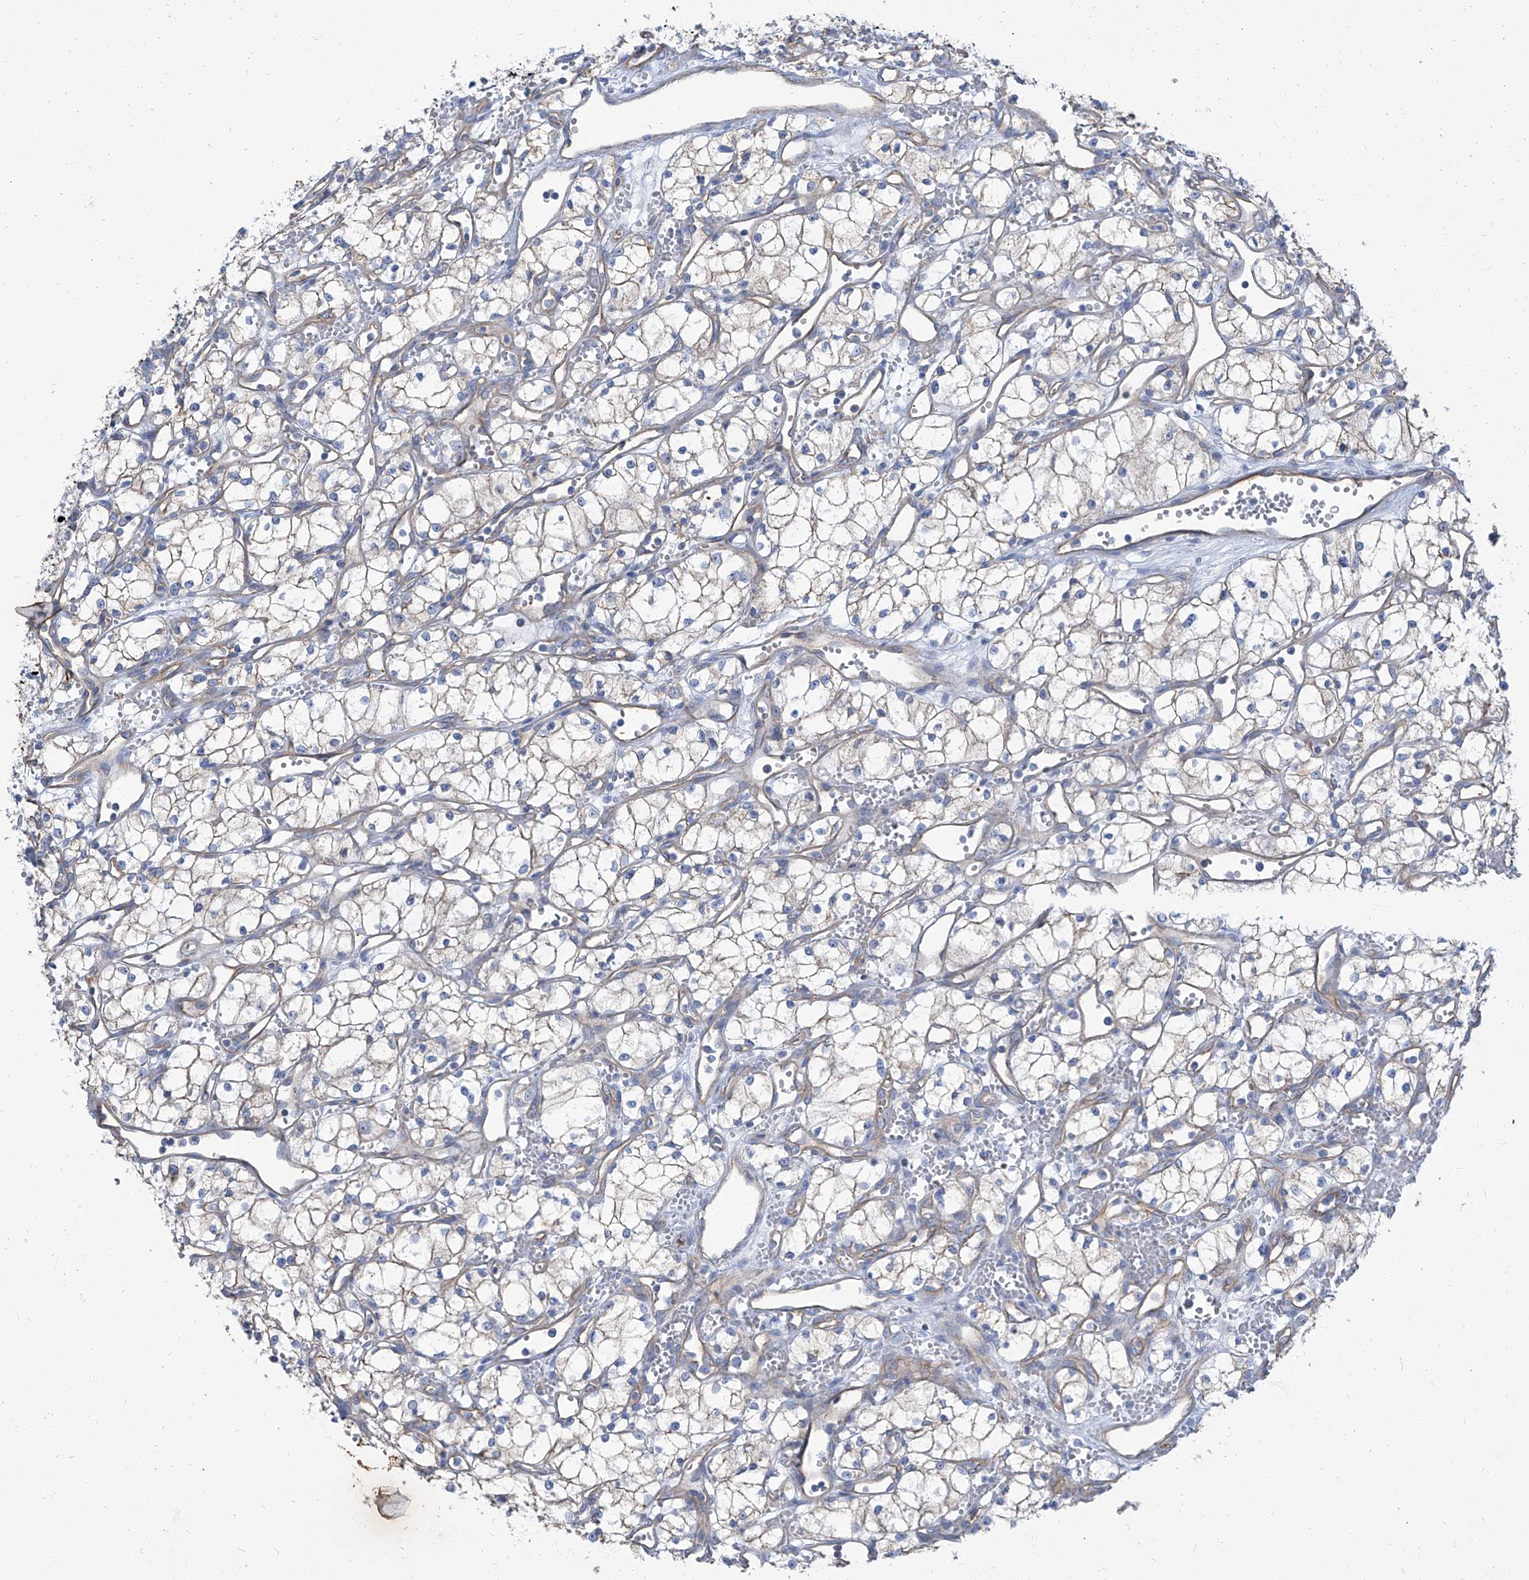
{"staining": {"intensity": "weak", "quantity": "25%-75%", "location": "cytoplasmic/membranous"}, "tissue": "renal cancer", "cell_type": "Tumor cells", "image_type": "cancer", "snomed": [{"axis": "morphology", "description": "Adenocarcinoma, NOS"}, {"axis": "topography", "description": "Kidney"}], "caption": "Immunohistochemistry photomicrograph of renal adenocarcinoma stained for a protein (brown), which exhibits low levels of weak cytoplasmic/membranous expression in approximately 25%-75% of tumor cells.", "gene": "TXLNB", "patient": {"sex": "male", "age": 59}}